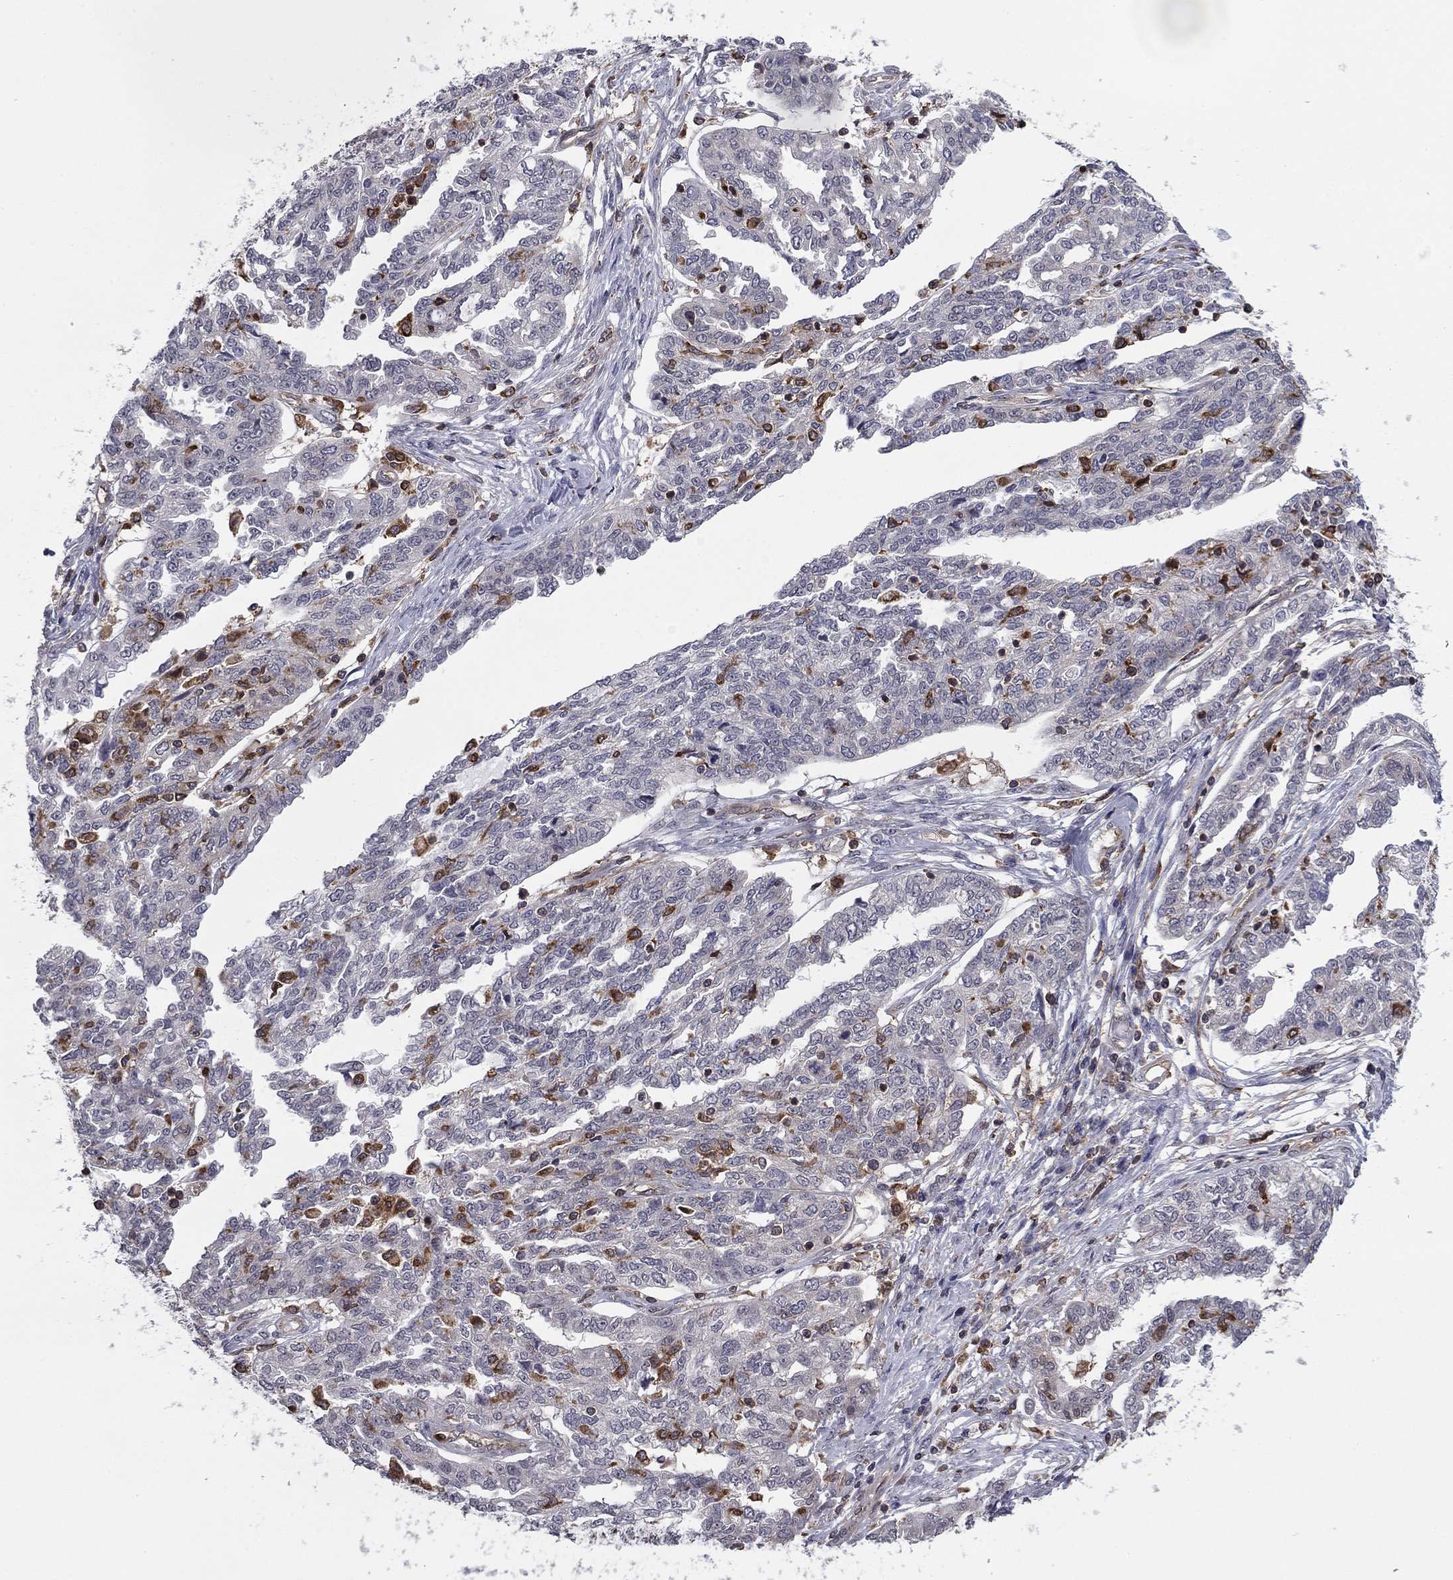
{"staining": {"intensity": "negative", "quantity": "none", "location": "none"}, "tissue": "ovarian cancer", "cell_type": "Tumor cells", "image_type": "cancer", "snomed": [{"axis": "morphology", "description": "Cystadenocarcinoma, serous, NOS"}, {"axis": "topography", "description": "Ovary"}], "caption": "Human ovarian cancer (serous cystadenocarcinoma) stained for a protein using immunohistochemistry exhibits no expression in tumor cells.", "gene": "PLCB2", "patient": {"sex": "female", "age": 67}}